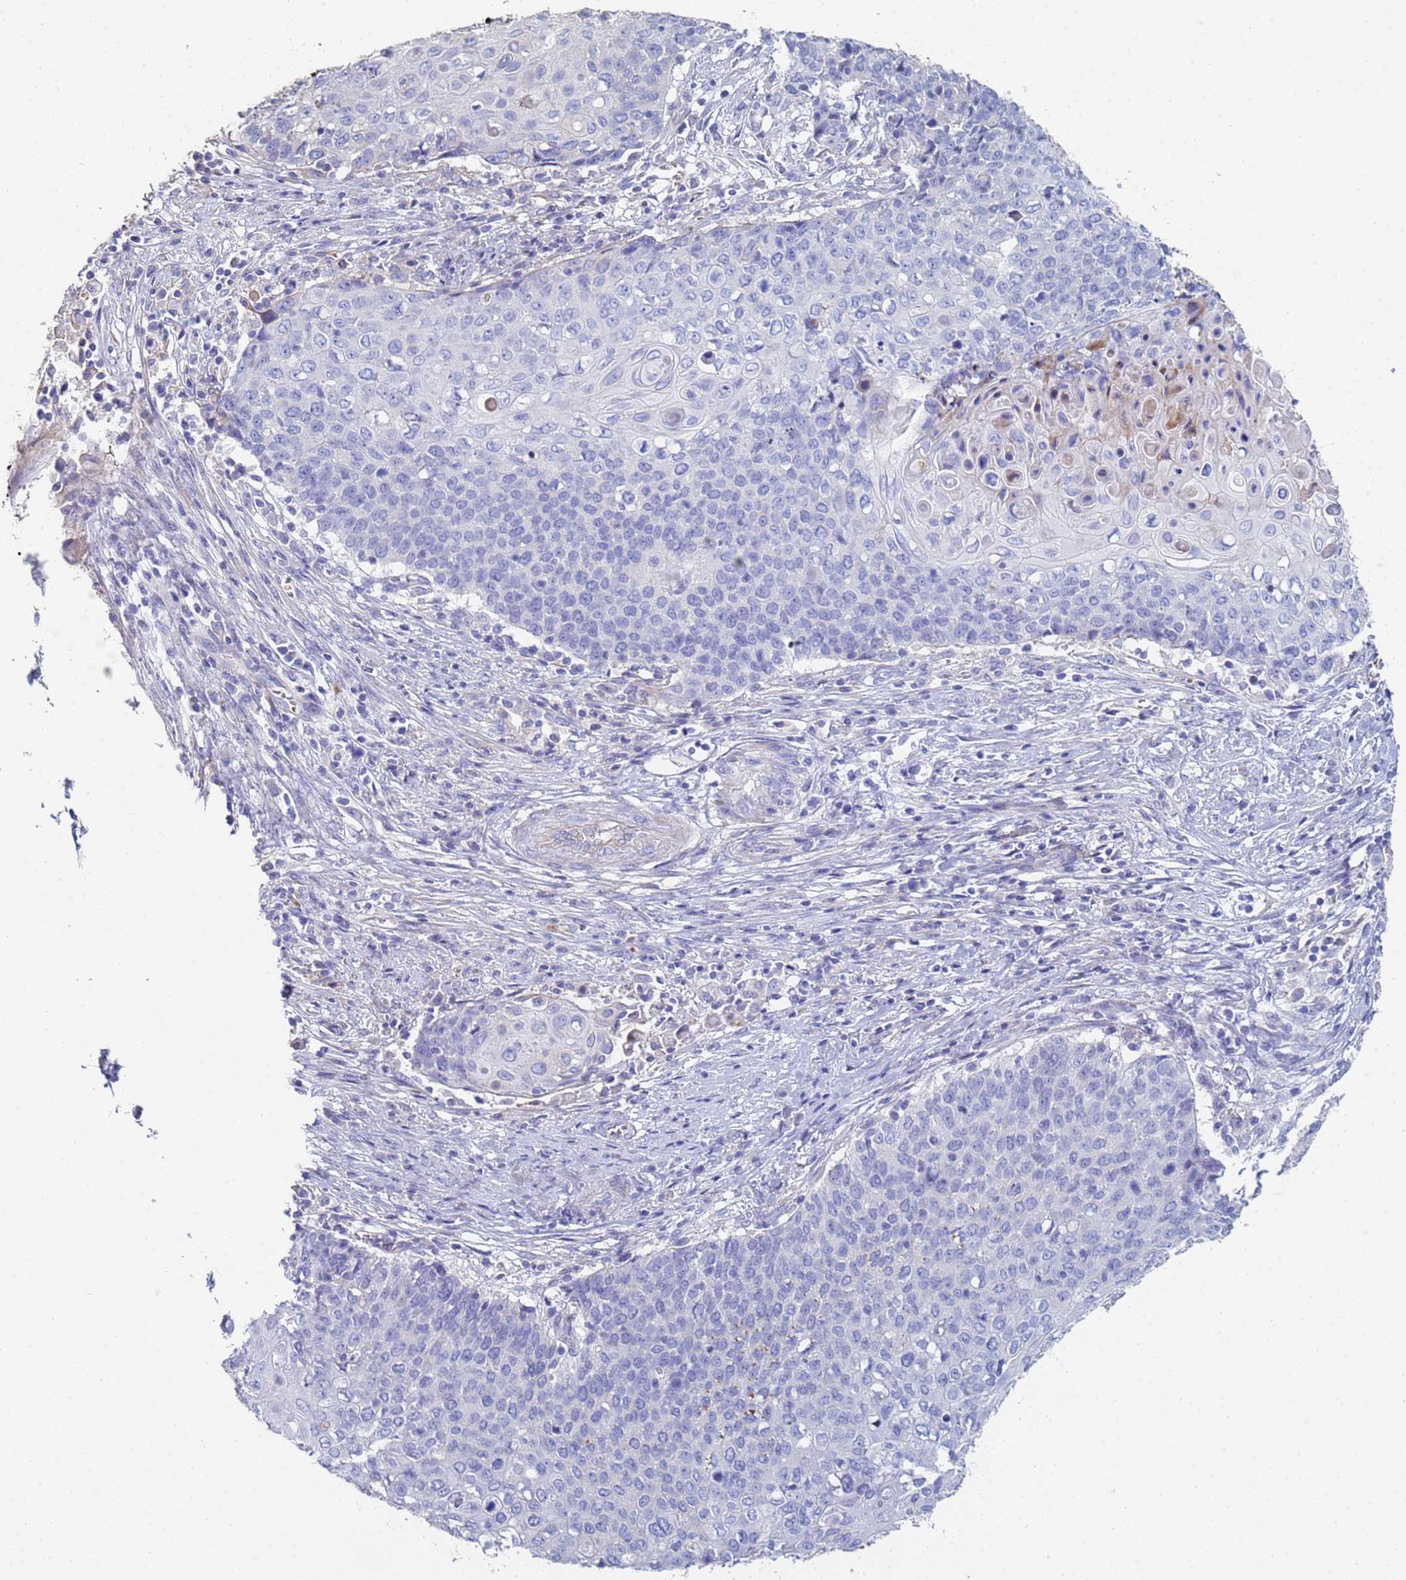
{"staining": {"intensity": "negative", "quantity": "none", "location": "none"}, "tissue": "cervical cancer", "cell_type": "Tumor cells", "image_type": "cancer", "snomed": [{"axis": "morphology", "description": "Squamous cell carcinoma, NOS"}, {"axis": "topography", "description": "Cervix"}], "caption": "Tumor cells are negative for brown protein staining in squamous cell carcinoma (cervical).", "gene": "ABCA8", "patient": {"sex": "female", "age": 39}}